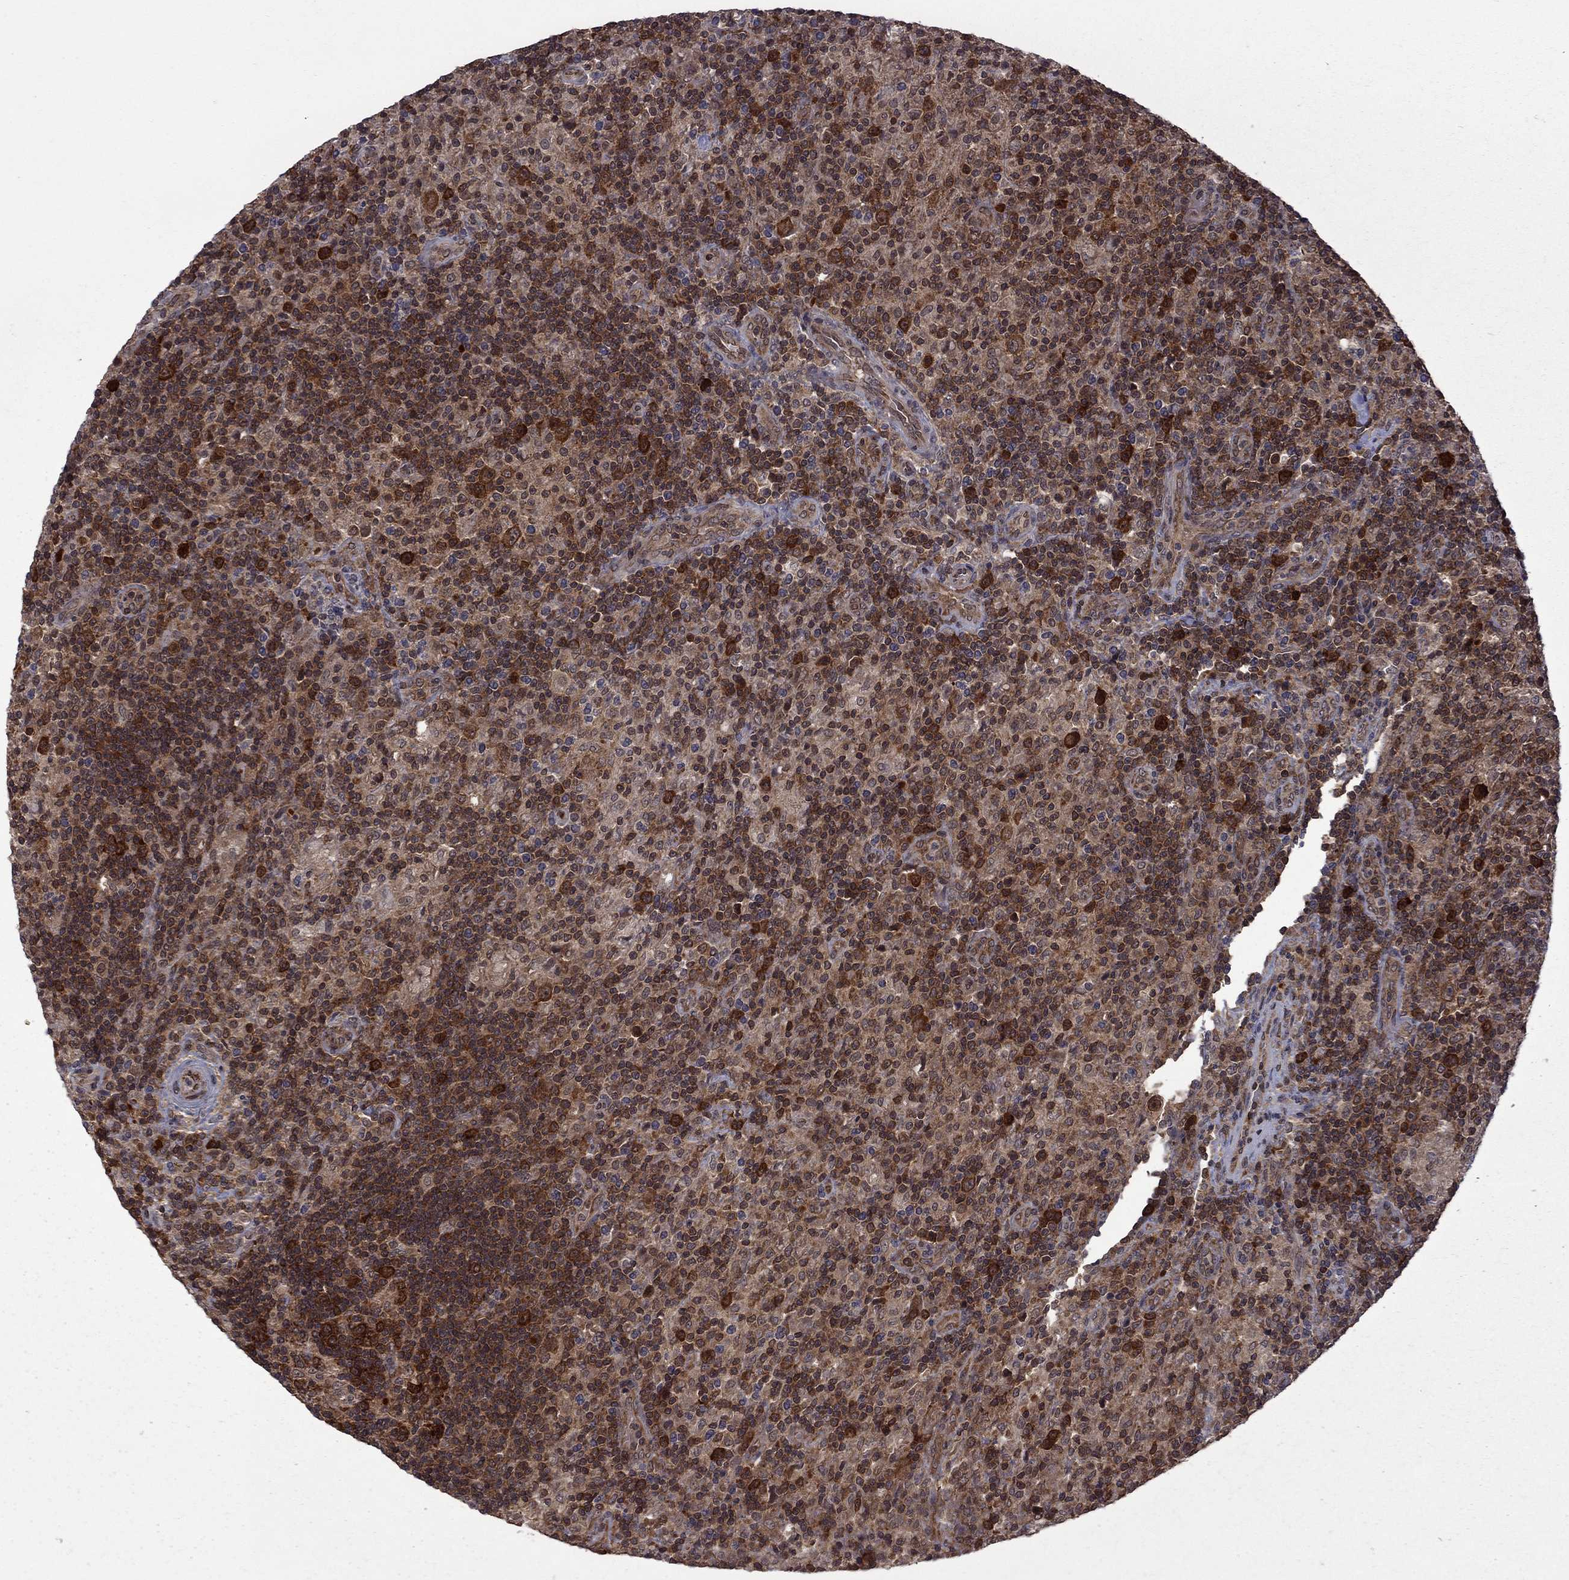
{"staining": {"intensity": "strong", "quantity": ">75%", "location": "cytoplasmic/membranous"}, "tissue": "lymphoma", "cell_type": "Tumor cells", "image_type": "cancer", "snomed": [{"axis": "morphology", "description": "Hodgkin's disease, NOS"}, {"axis": "topography", "description": "Lymph node"}], "caption": "There is high levels of strong cytoplasmic/membranous expression in tumor cells of lymphoma, as demonstrated by immunohistochemical staining (brown color).", "gene": "NAA50", "patient": {"sex": "male", "age": 70}}